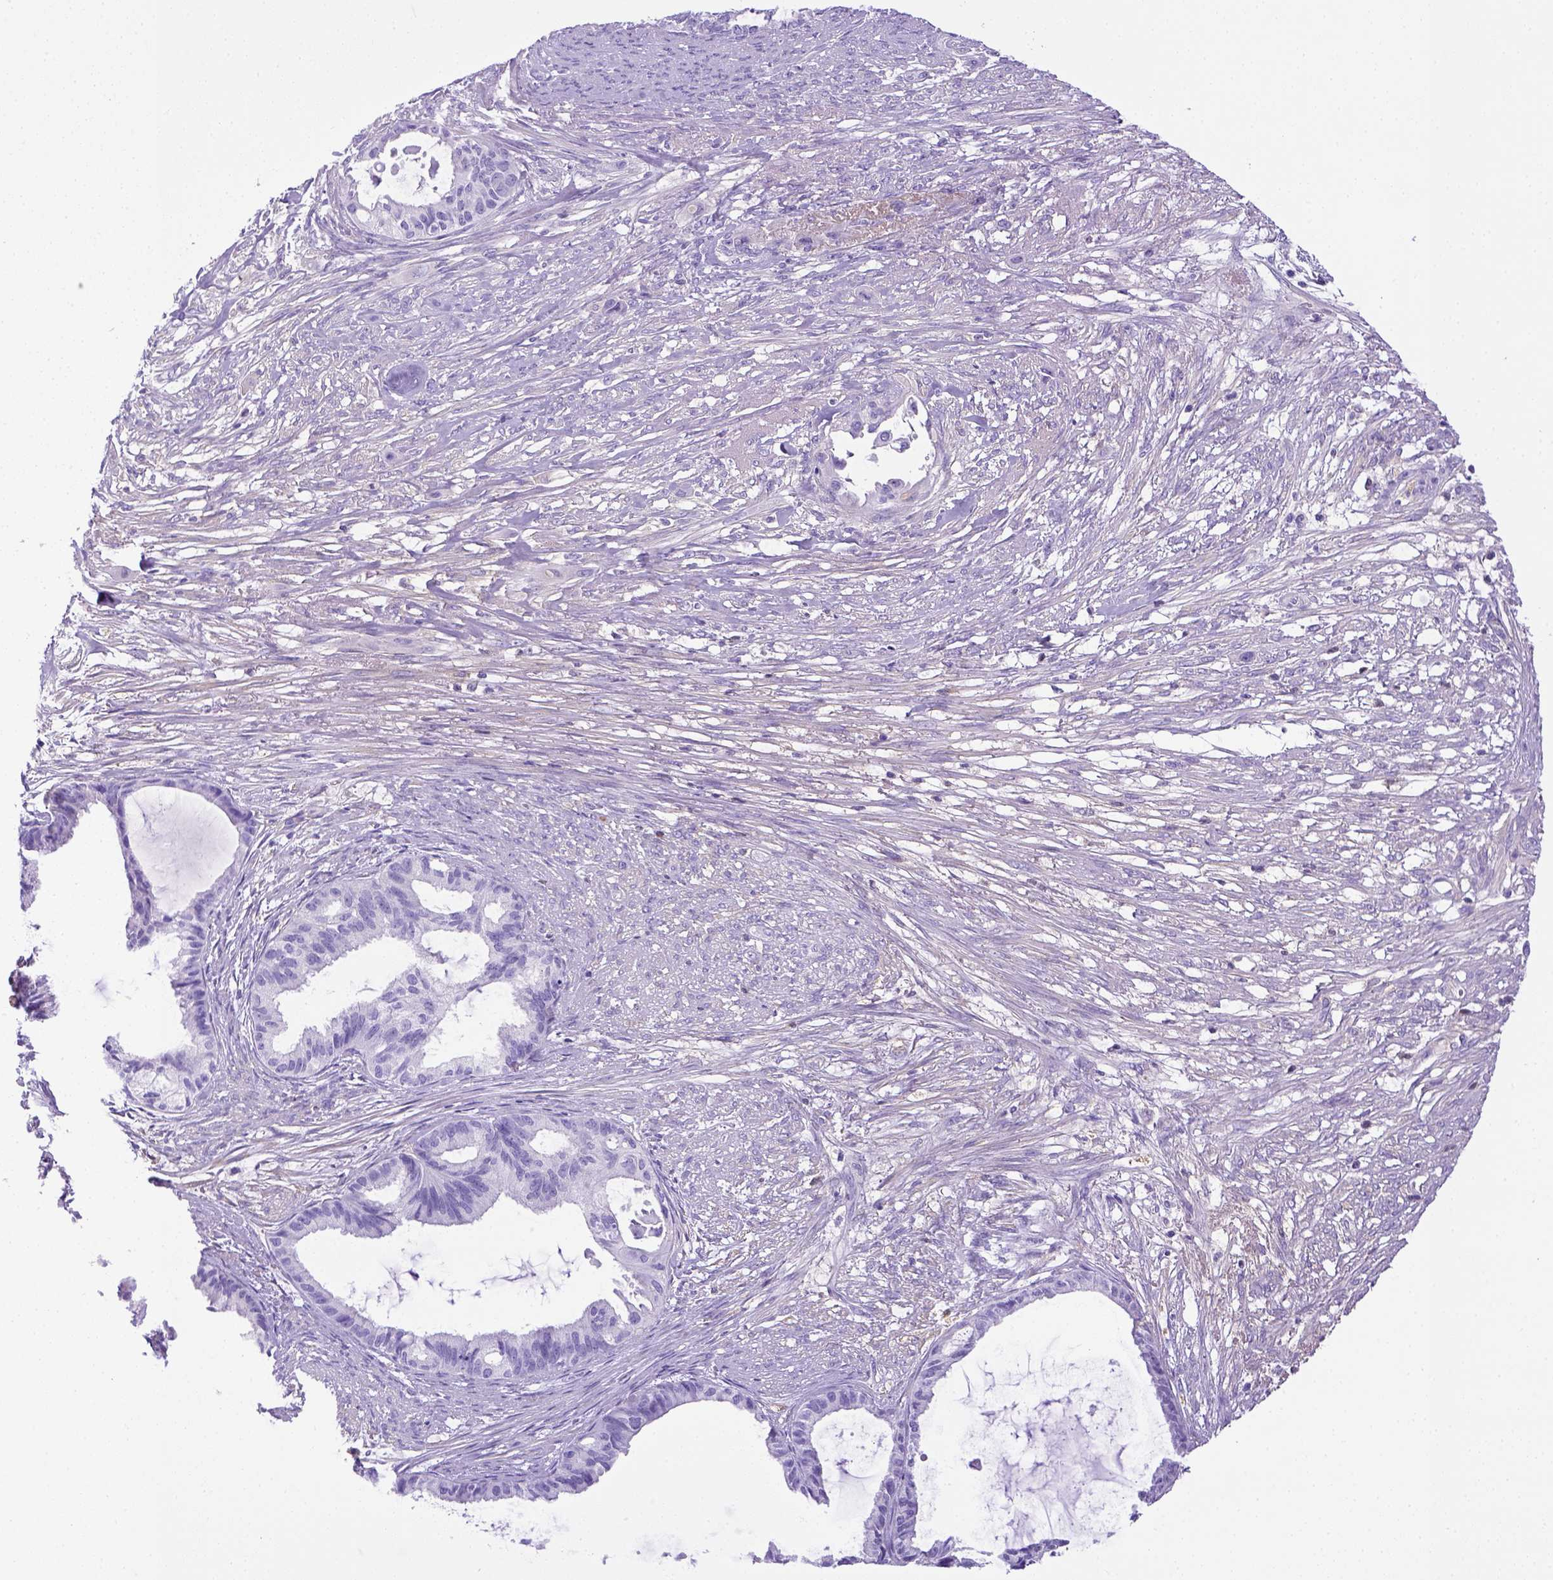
{"staining": {"intensity": "negative", "quantity": "none", "location": "none"}, "tissue": "endometrial cancer", "cell_type": "Tumor cells", "image_type": "cancer", "snomed": [{"axis": "morphology", "description": "Adenocarcinoma, NOS"}, {"axis": "topography", "description": "Endometrium"}], "caption": "DAB immunohistochemical staining of human endometrial cancer displays no significant expression in tumor cells.", "gene": "ITIH4", "patient": {"sex": "female", "age": 86}}